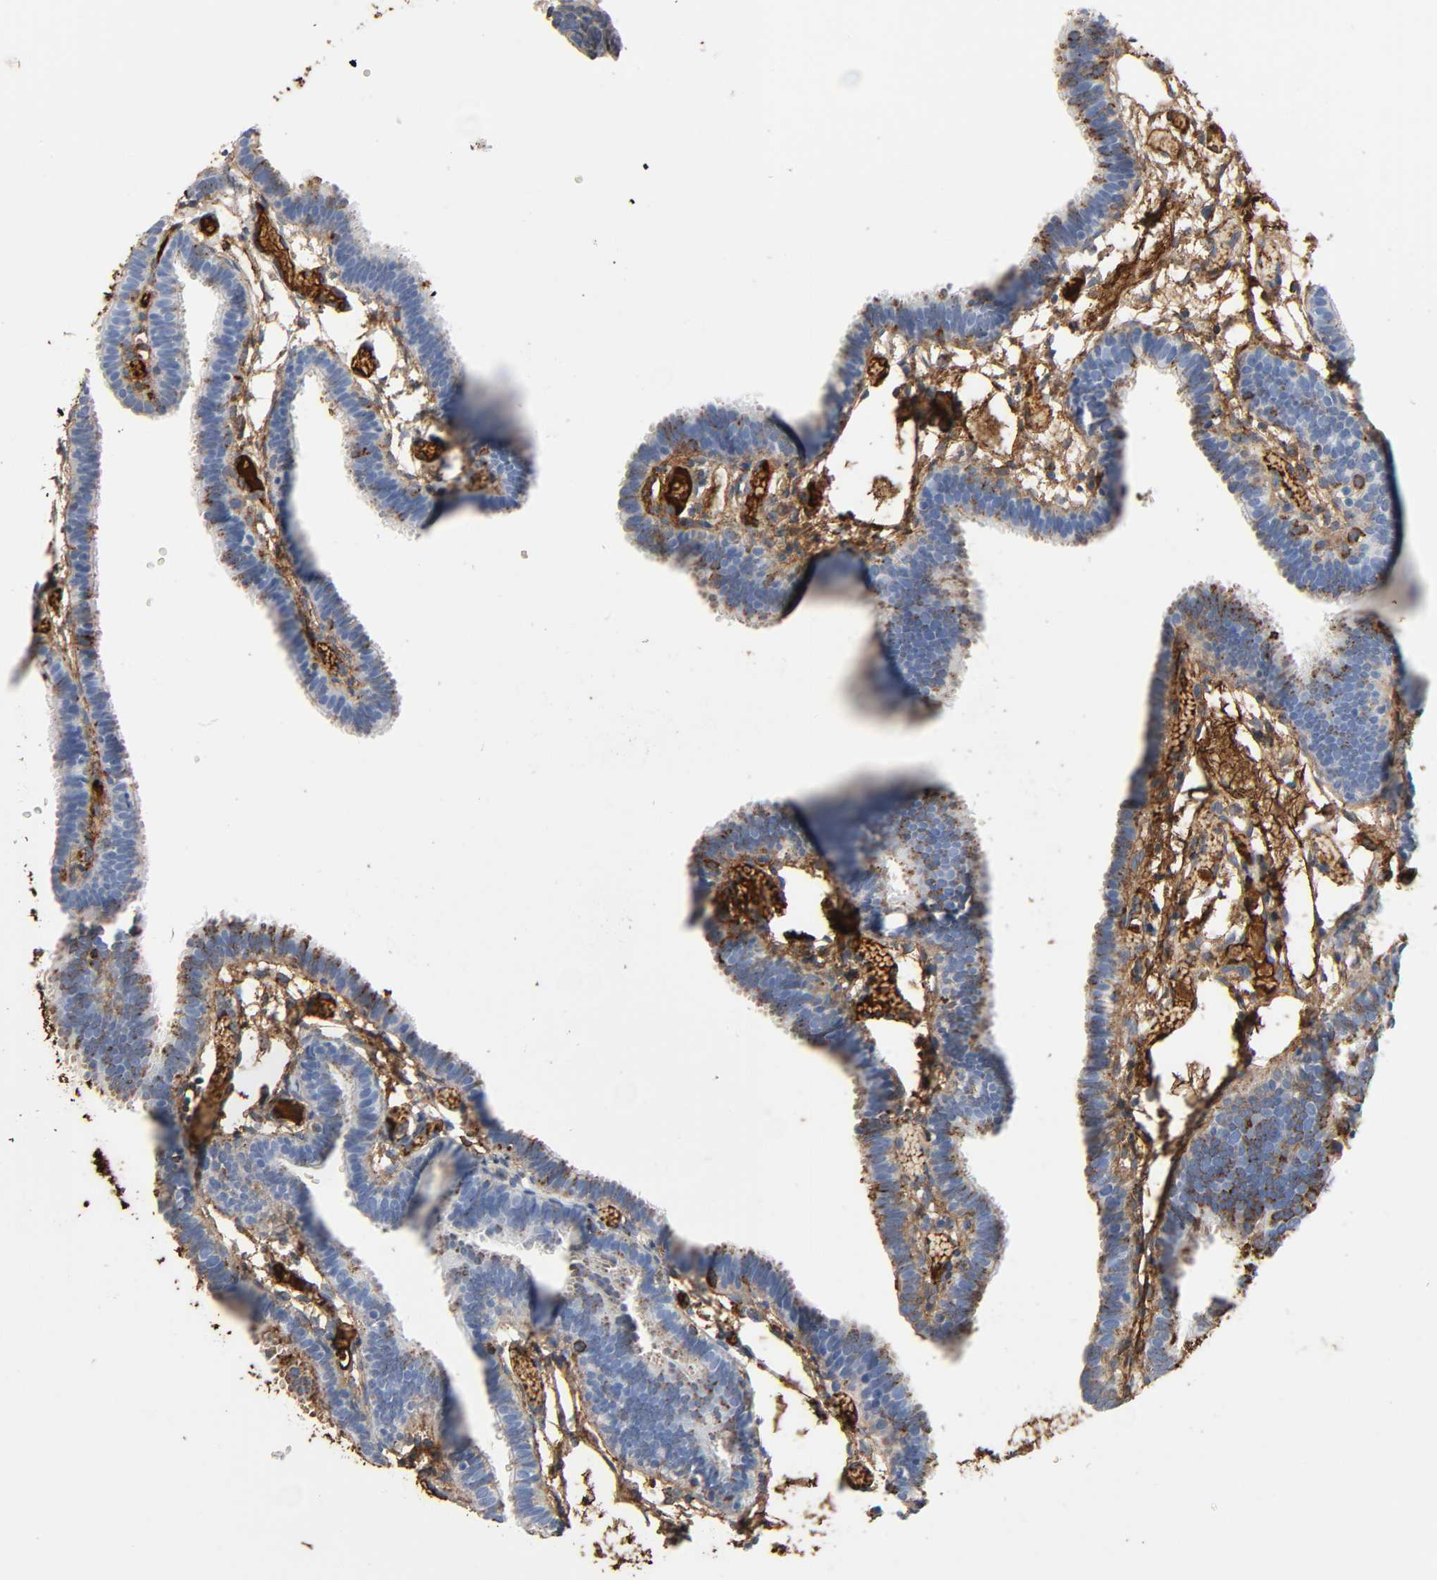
{"staining": {"intensity": "moderate", "quantity": "25%-75%", "location": "cytoplasmic/membranous"}, "tissue": "fallopian tube", "cell_type": "Glandular cells", "image_type": "normal", "snomed": [{"axis": "morphology", "description": "Normal tissue, NOS"}, {"axis": "topography", "description": "Fallopian tube"}], "caption": "A brown stain shows moderate cytoplasmic/membranous positivity of a protein in glandular cells of unremarkable human fallopian tube. The protein is shown in brown color, while the nuclei are stained blue.", "gene": "C3", "patient": {"sex": "female", "age": 29}}